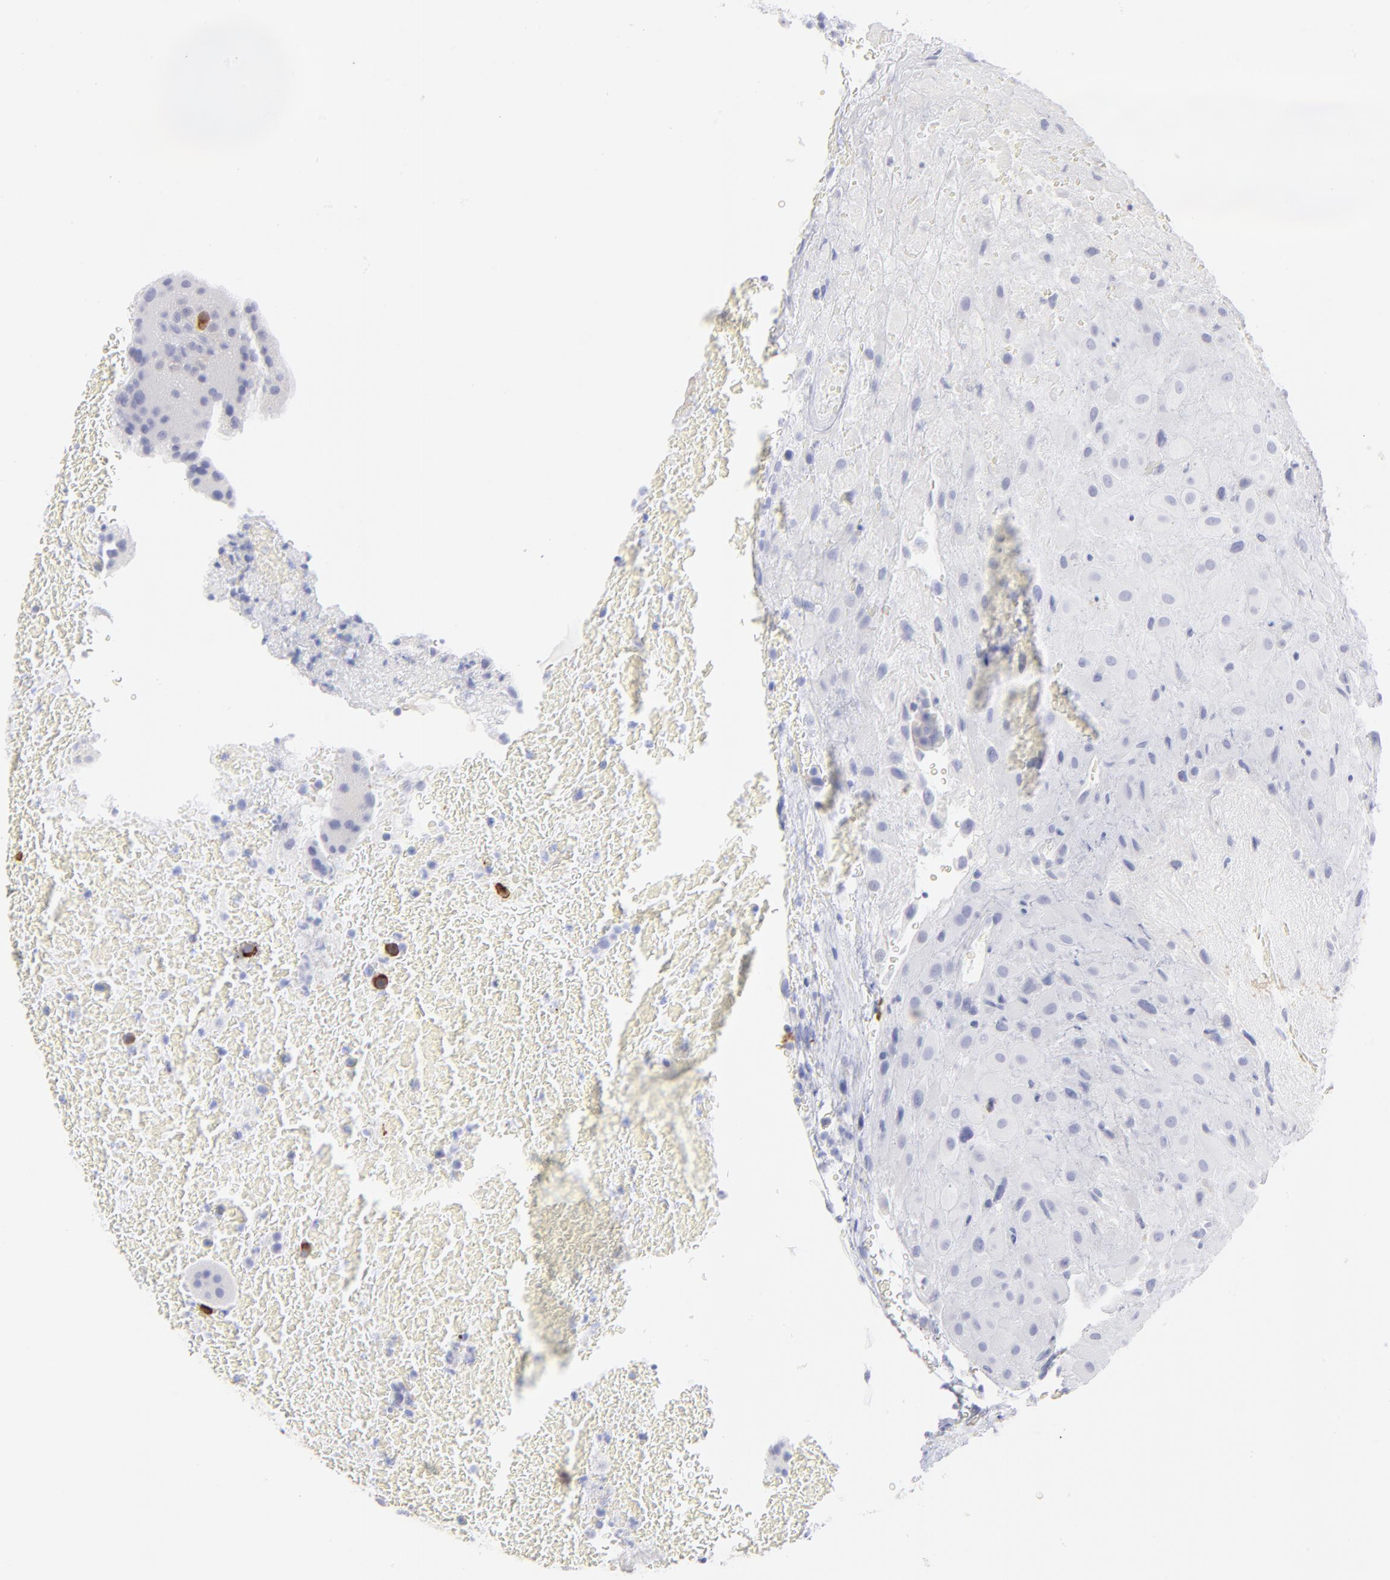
{"staining": {"intensity": "strong", "quantity": "<25%", "location": "cytoplasmic/membranous"}, "tissue": "placenta", "cell_type": "Decidual cells", "image_type": "normal", "snomed": [{"axis": "morphology", "description": "Normal tissue, NOS"}, {"axis": "topography", "description": "Placenta"}], "caption": "Placenta was stained to show a protein in brown. There is medium levels of strong cytoplasmic/membranous positivity in approximately <25% of decidual cells. Using DAB (3,3'-diaminobenzidine) (brown) and hematoxylin (blue) stains, captured at high magnification using brightfield microscopy.", "gene": "CCNB1", "patient": {"sex": "female", "age": 19}}